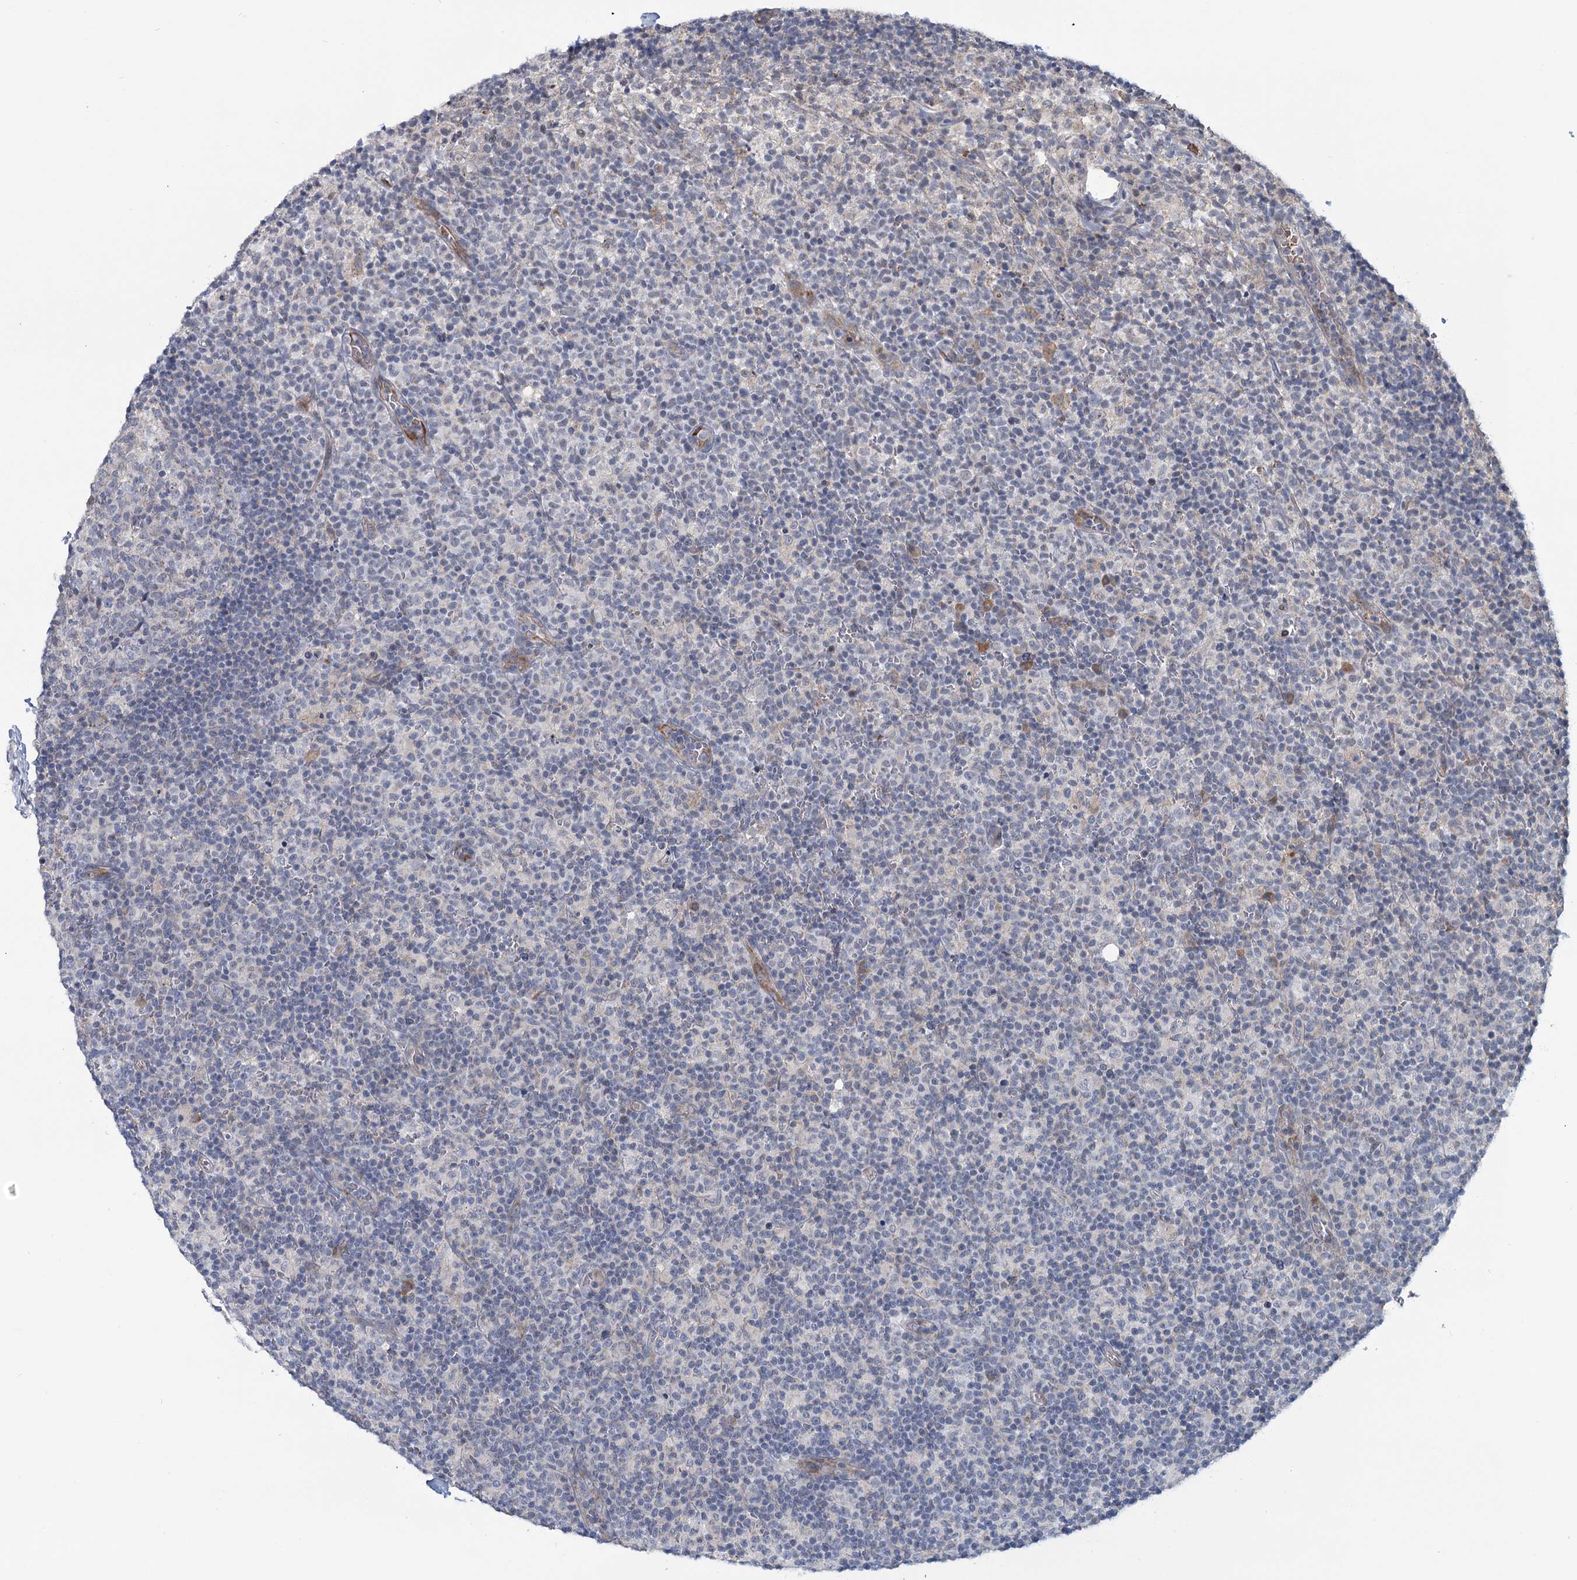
{"staining": {"intensity": "moderate", "quantity": "<25%", "location": "cytoplasmic/membranous"}, "tissue": "lymph node", "cell_type": "Germinal center cells", "image_type": "normal", "snomed": [{"axis": "morphology", "description": "Normal tissue, NOS"}, {"axis": "morphology", "description": "Inflammation, NOS"}, {"axis": "topography", "description": "Lymph node"}], "caption": "Brown immunohistochemical staining in unremarkable lymph node demonstrates moderate cytoplasmic/membranous staining in approximately <25% of germinal center cells. The staining is performed using DAB brown chromogen to label protein expression. The nuclei are counter-stained blue using hematoxylin.", "gene": "CIB4", "patient": {"sex": "male", "age": 55}}